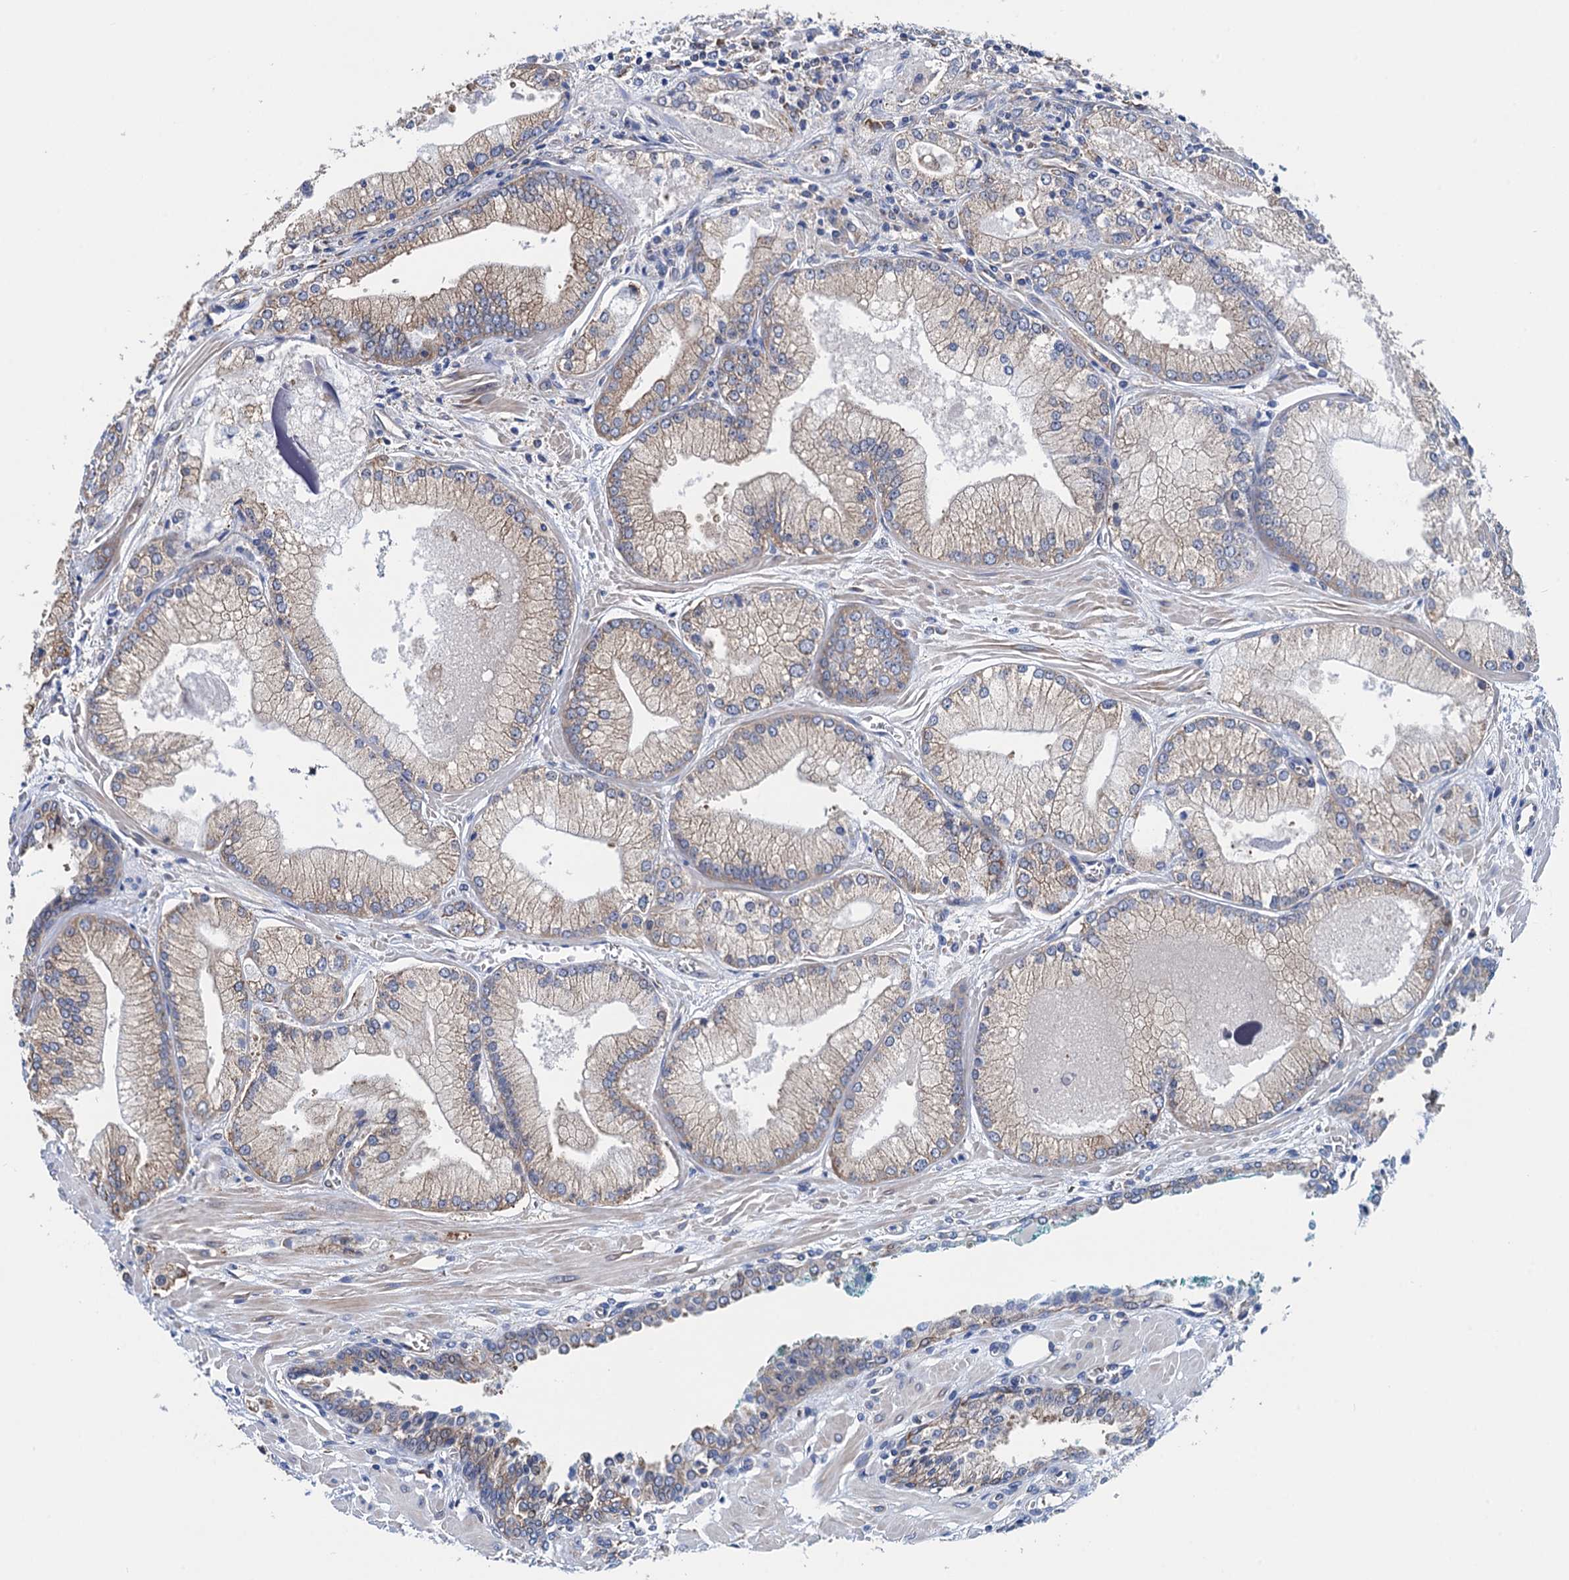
{"staining": {"intensity": "weak", "quantity": "<25%", "location": "cytoplasmic/membranous"}, "tissue": "prostate cancer", "cell_type": "Tumor cells", "image_type": "cancer", "snomed": [{"axis": "morphology", "description": "Adenocarcinoma, Low grade"}, {"axis": "topography", "description": "Prostate"}], "caption": "Tumor cells are negative for brown protein staining in prostate adenocarcinoma (low-grade).", "gene": "SLC12A7", "patient": {"sex": "male", "age": 67}}